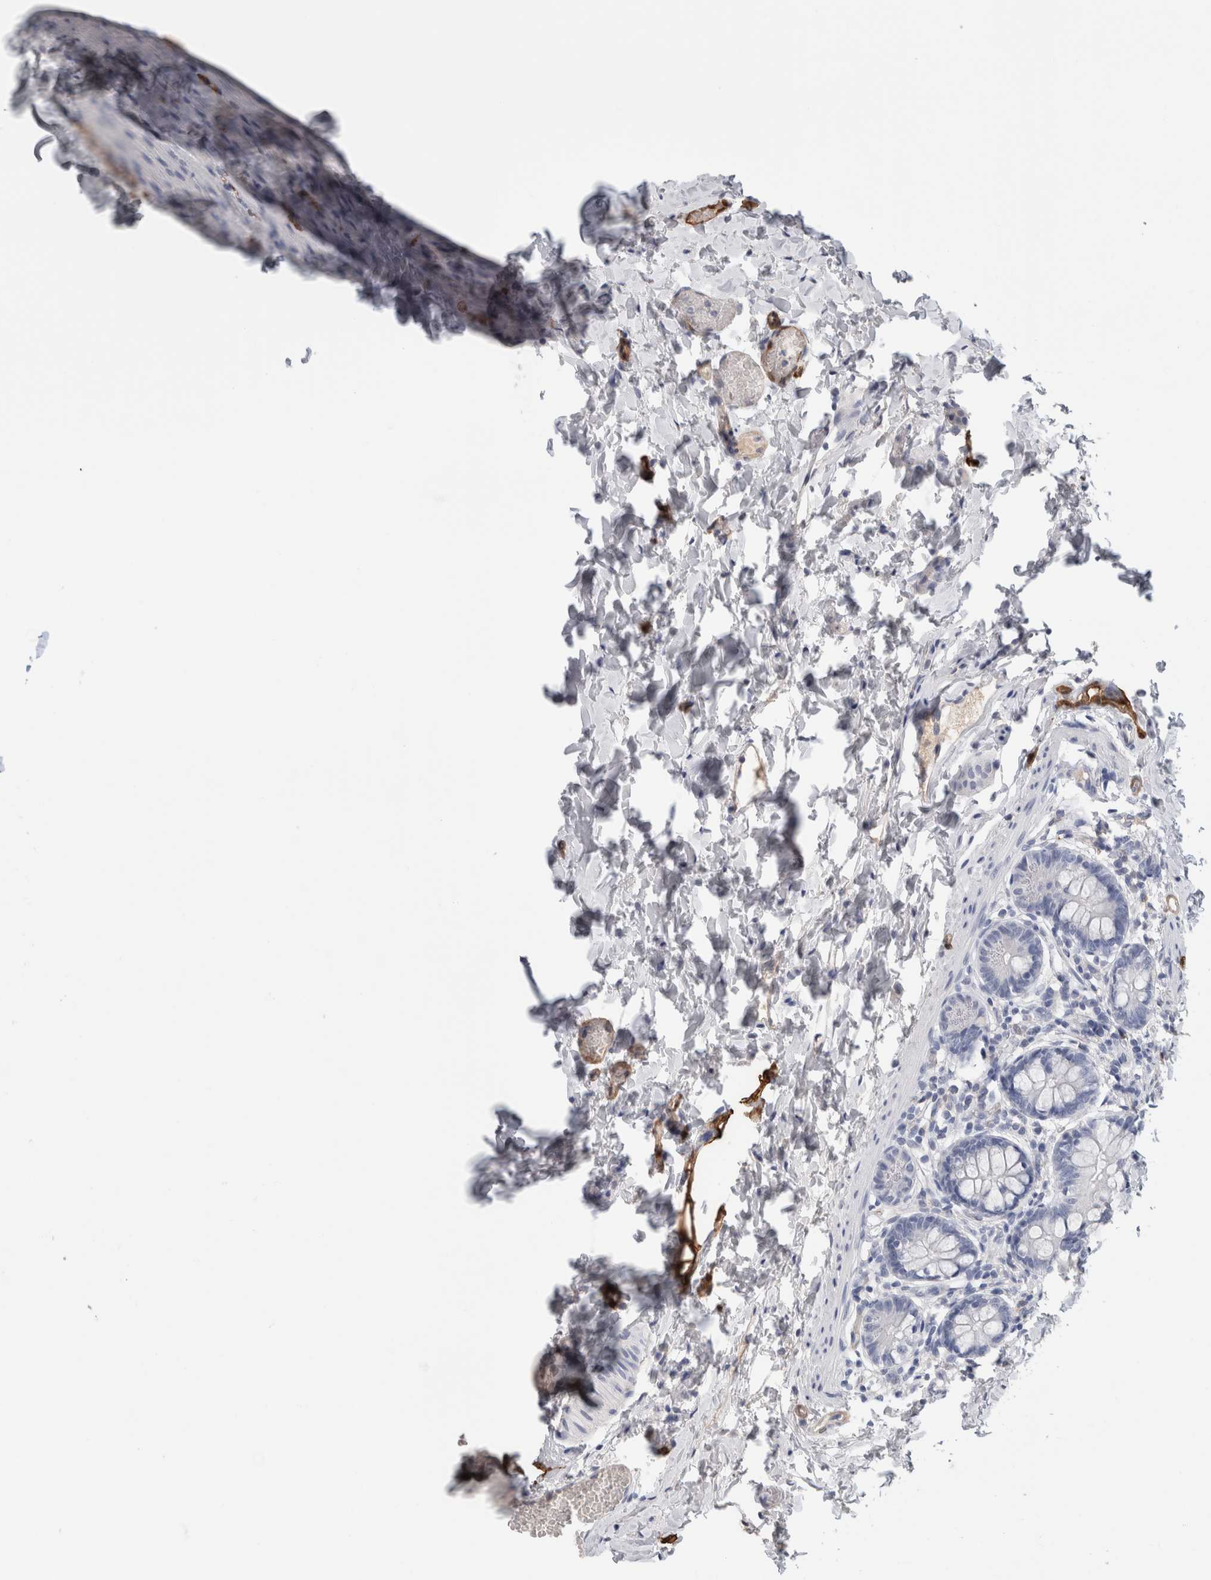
{"staining": {"intensity": "negative", "quantity": "none", "location": "none"}, "tissue": "small intestine", "cell_type": "Glandular cells", "image_type": "normal", "snomed": [{"axis": "morphology", "description": "Normal tissue, NOS"}, {"axis": "topography", "description": "Small intestine"}], "caption": "Immunohistochemical staining of unremarkable small intestine exhibits no significant positivity in glandular cells. (DAB immunohistochemistry visualized using brightfield microscopy, high magnification).", "gene": "FABP4", "patient": {"sex": "male", "age": 7}}